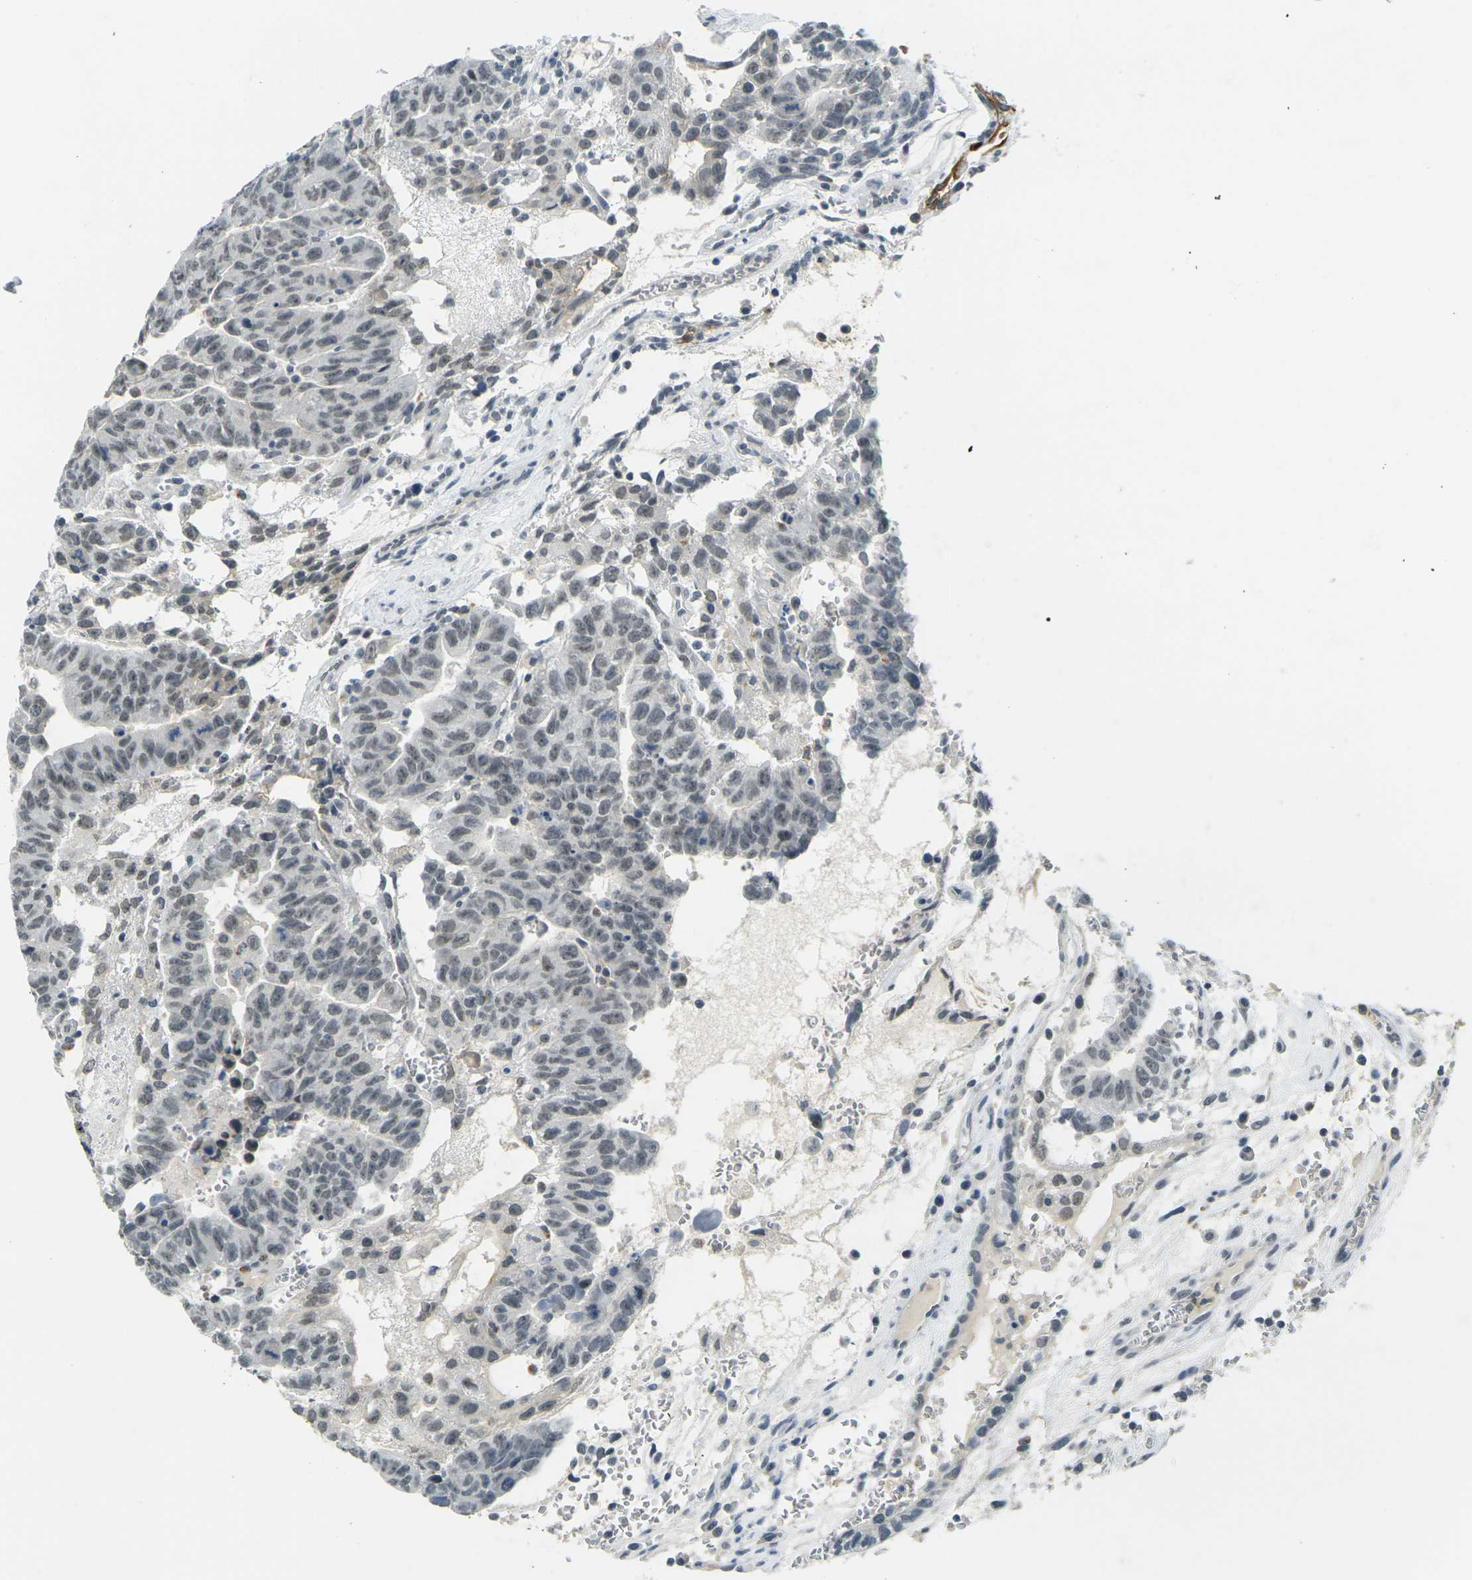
{"staining": {"intensity": "negative", "quantity": "none", "location": "none"}, "tissue": "testis cancer", "cell_type": "Tumor cells", "image_type": "cancer", "snomed": [{"axis": "morphology", "description": "Seminoma, NOS"}, {"axis": "morphology", "description": "Carcinoma, Embryonal, NOS"}, {"axis": "topography", "description": "Testis"}], "caption": "This photomicrograph is of seminoma (testis) stained with immunohistochemistry to label a protein in brown with the nuclei are counter-stained blue. There is no staining in tumor cells.", "gene": "SPTBN2", "patient": {"sex": "male", "age": 52}}